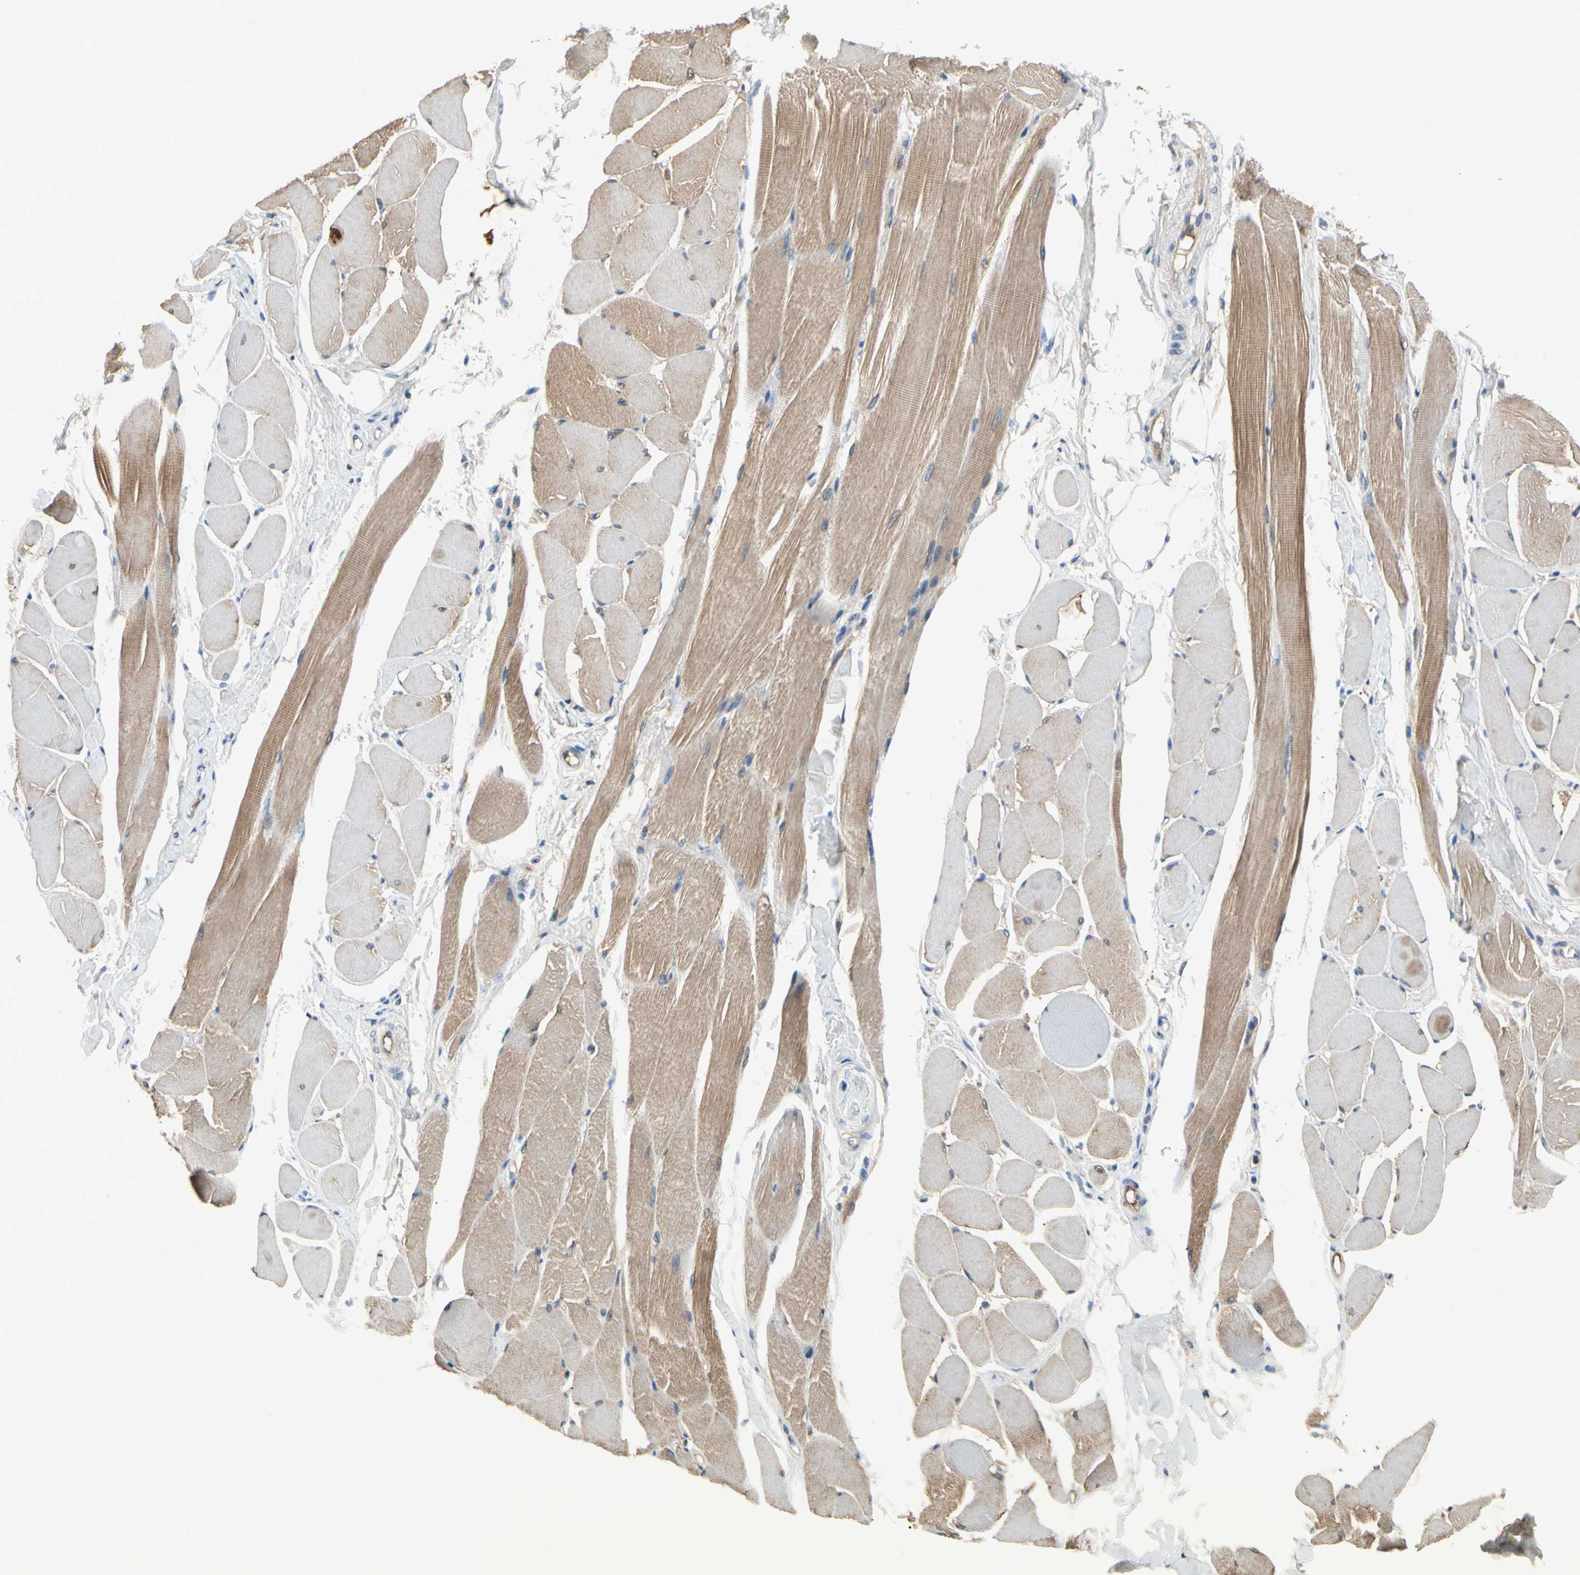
{"staining": {"intensity": "moderate", "quantity": "25%-75%", "location": "cytoplasmic/membranous"}, "tissue": "skeletal muscle", "cell_type": "Myocytes", "image_type": "normal", "snomed": [{"axis": "morphology", "description": "Normal tissue, NOS"}, {"axis": "topography", "description": "Skeletal muscle"}, {"axis": "topography", "description": "Peripheral nerve tissue"}], "caption": "This micrograph shows immunohistochemistry staining of benign skeletal muscle, with medium moderate cytoplasmic/membranous positivity in approximately 25%-75% of myocytes.", "gene": "HJURP", "patient": {"sex": "female", "age": 84}}